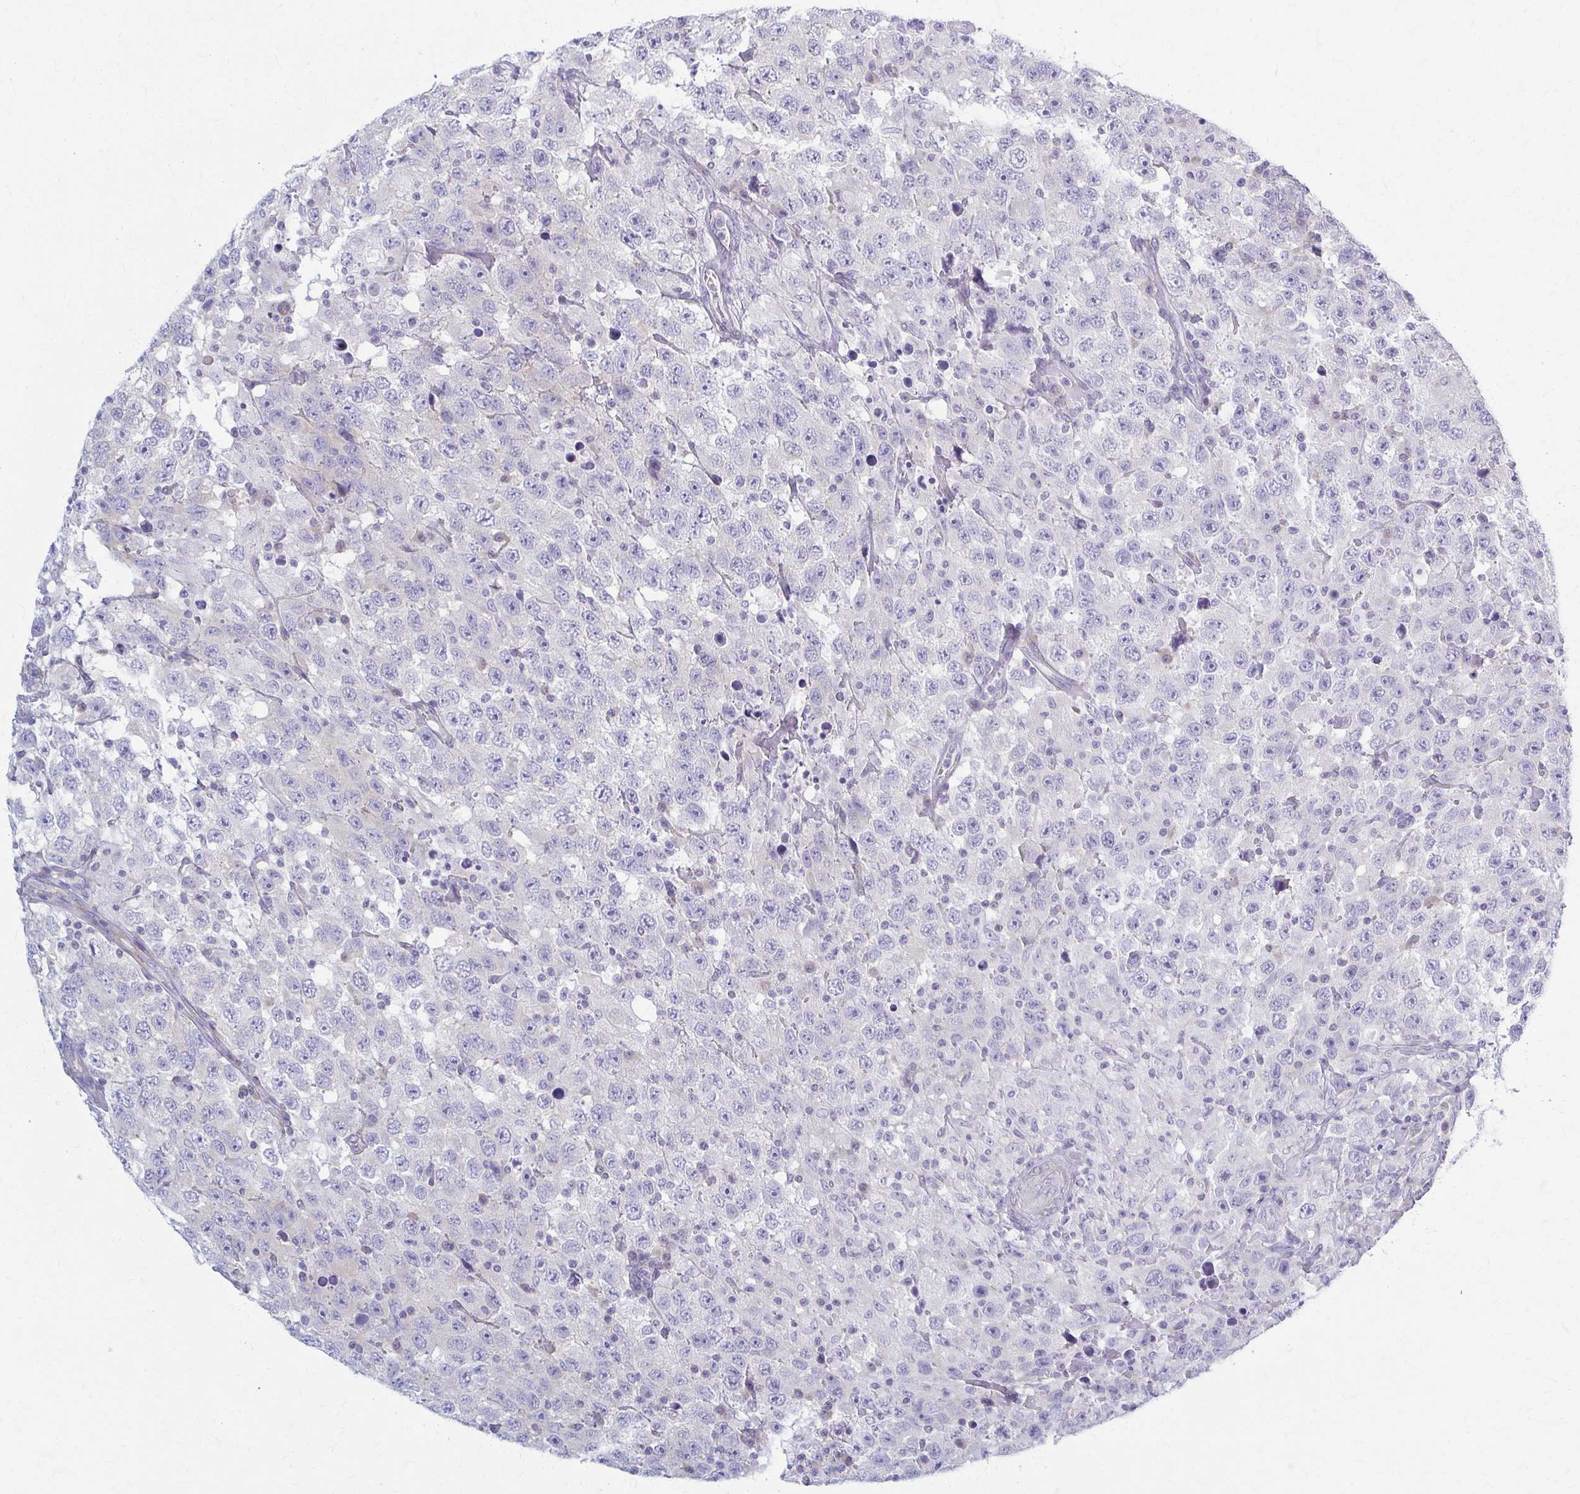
{"staining": {"intensity": "negative", "quantity": "none", "location": "none"}, "tissue": "testis cancer", "cell_type": "Tumor cells", "image_type": "cancer", "snomed": [{"axis": "morphology", "description": "Seminoma, NOS"}, {"axis": "topography", "description": "Testis"}], "caption": "Immunohistochemistry image of testis cancer stained for a protein (brown), which displays no expression in tumor cells.", "gene": "PRKRA", "patient": {"sex": "male", "age": 41}}